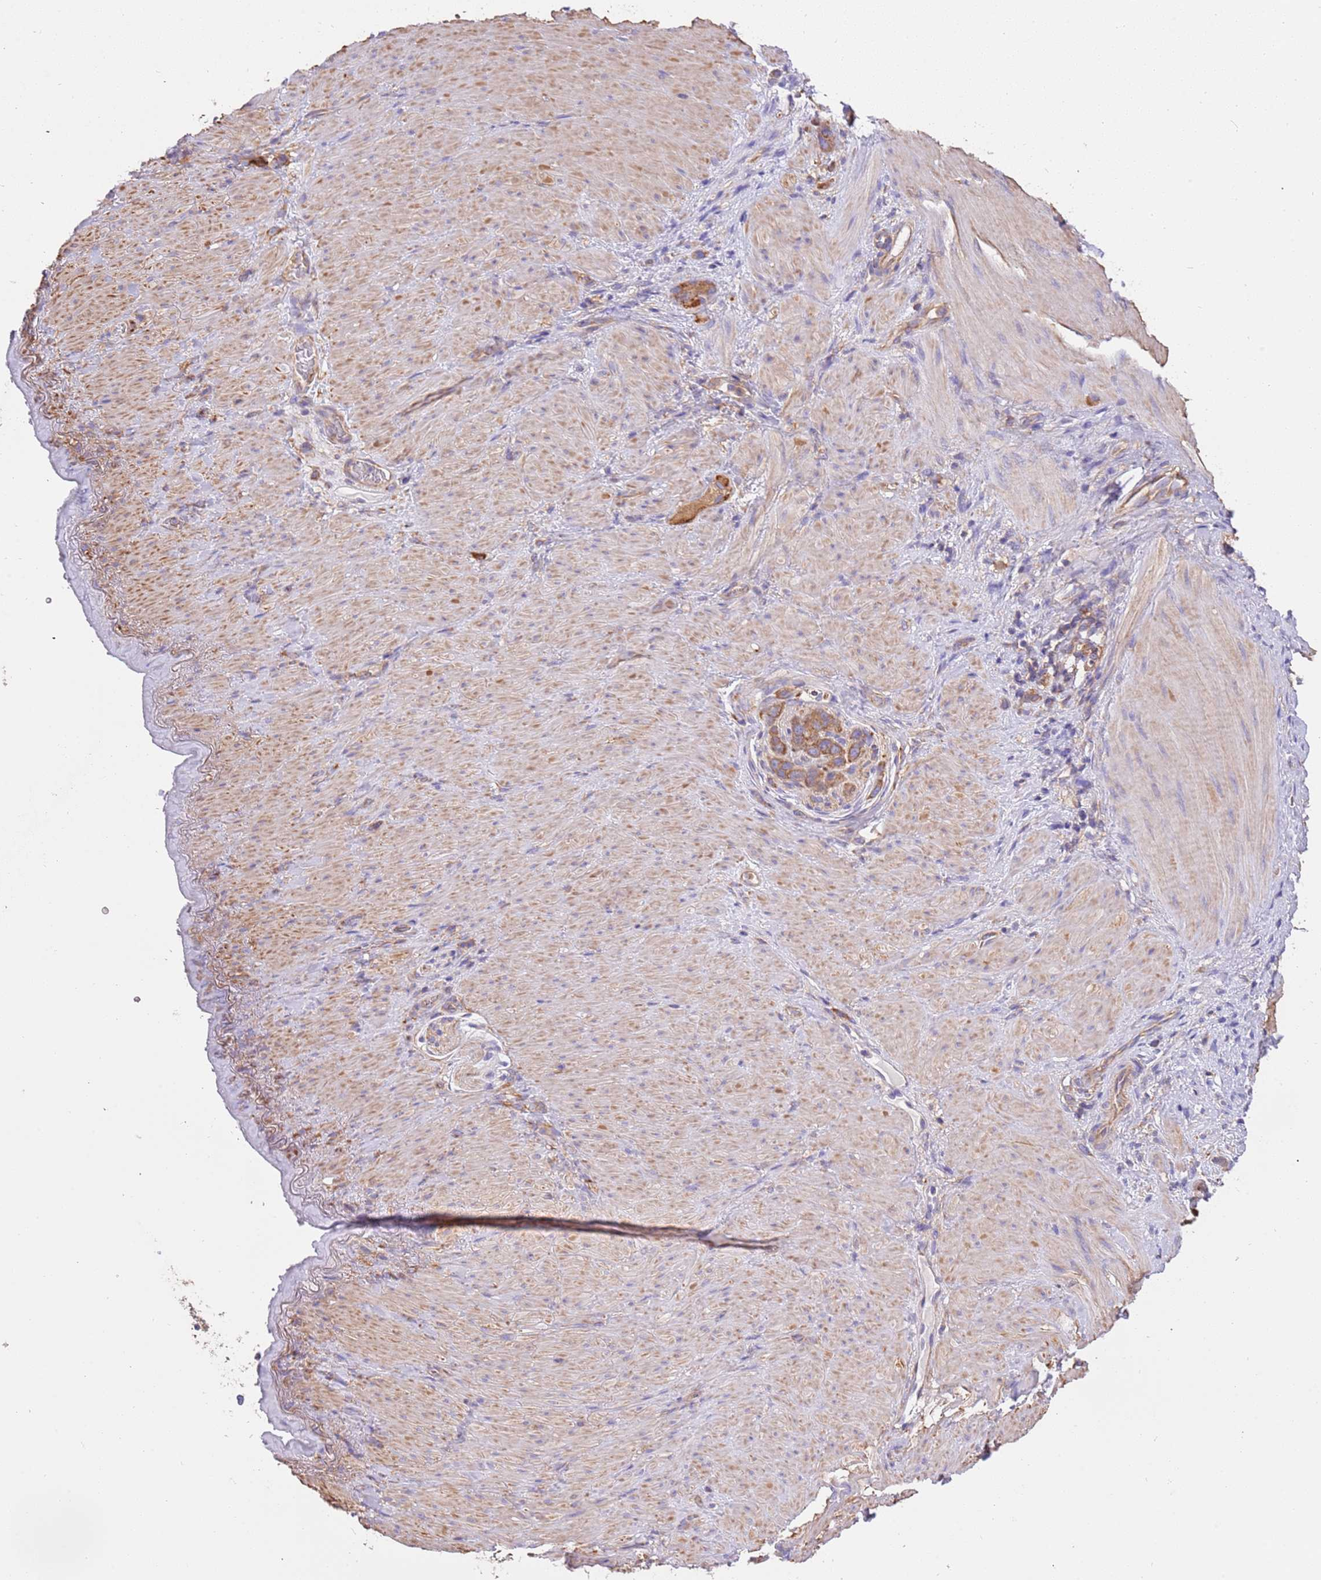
{"staining": {"intensity": "moderate", "quantity": ">75%", "location": "cytoplasmic/membranous"}, "tissue": "stomach cancer", "cell_type": "Tumor cells", "image_type": "cancer", "snomed": [{"axis": "morphology", "description": "Adenocarcinoma, NOS"}, {"axis": "topography", "description": "Stomach"}], "caption": "Protein expression analysis of human stomach adenocarcinoma reveals moderate cytoplasmic/membranous staining in about >75% of tumor cells. (DAB (3,3'-diaminobenzidine) = brown stain, brightfield microscopy at high magnification).", "gene": "NAALADL1", "patient": {"sex": "female", "age": 65}}